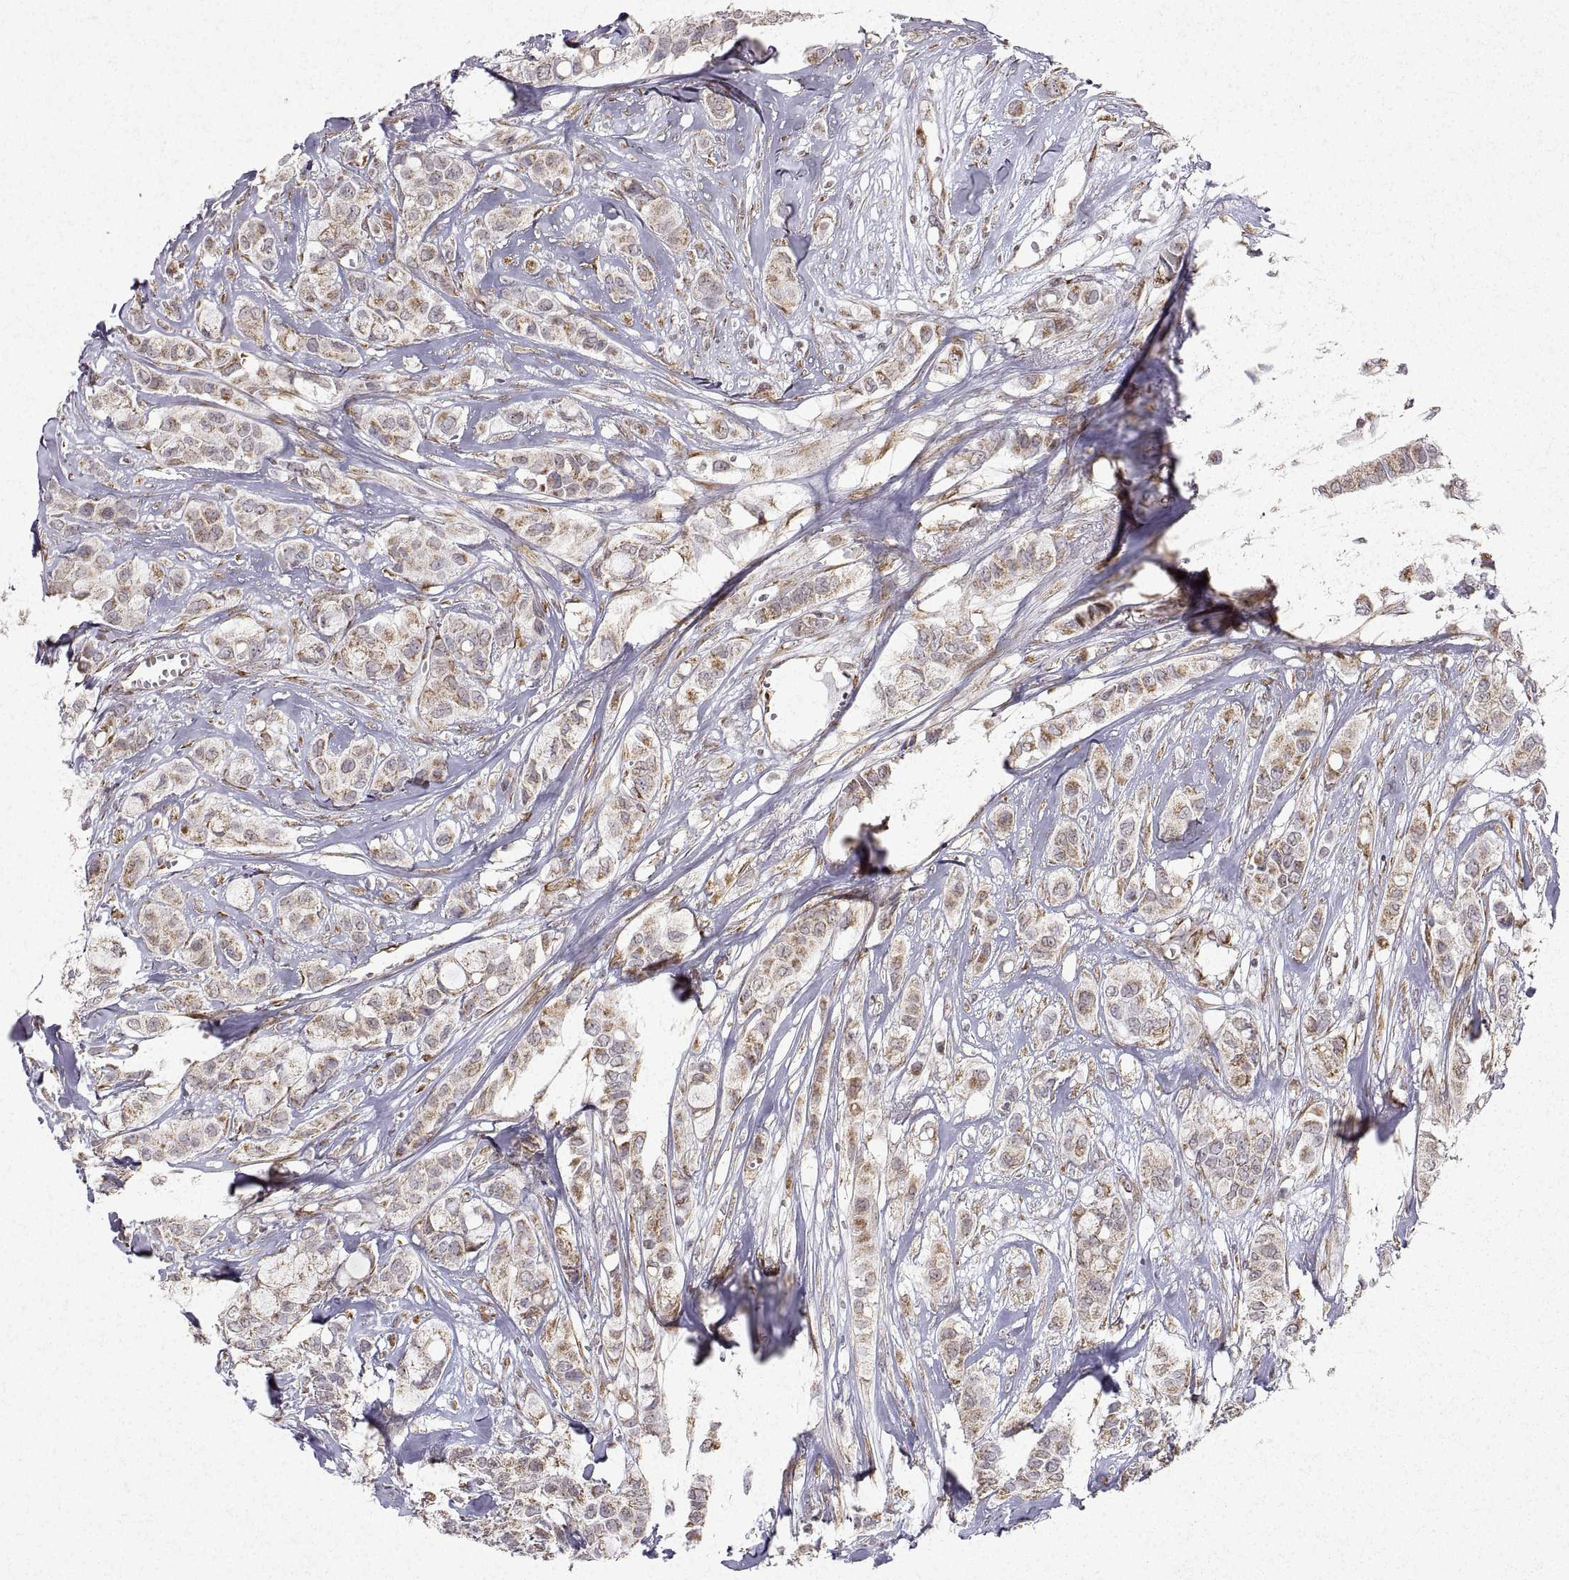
{"staining": {"intensity": "weak", "quantity": ">75%", "location": "cytoplasmic/membranous"}, "tissue": "breast cancer", "cell_type": "Tumor cells", "image_type": "cancer", "snomed": [{"axis": "morphology", "description": "Duct carcinoma"}, {"axis": "topography", "description": "Breast"}], "caption": "The histopathology image demonstrates a brown stain indicating the presence of a protein in the cytoplasmic/membranous of tumor cells in intraductal carcinoma (breast).", "gene": "MANBAL", "patient": {"sex": "female", "age": 85}}